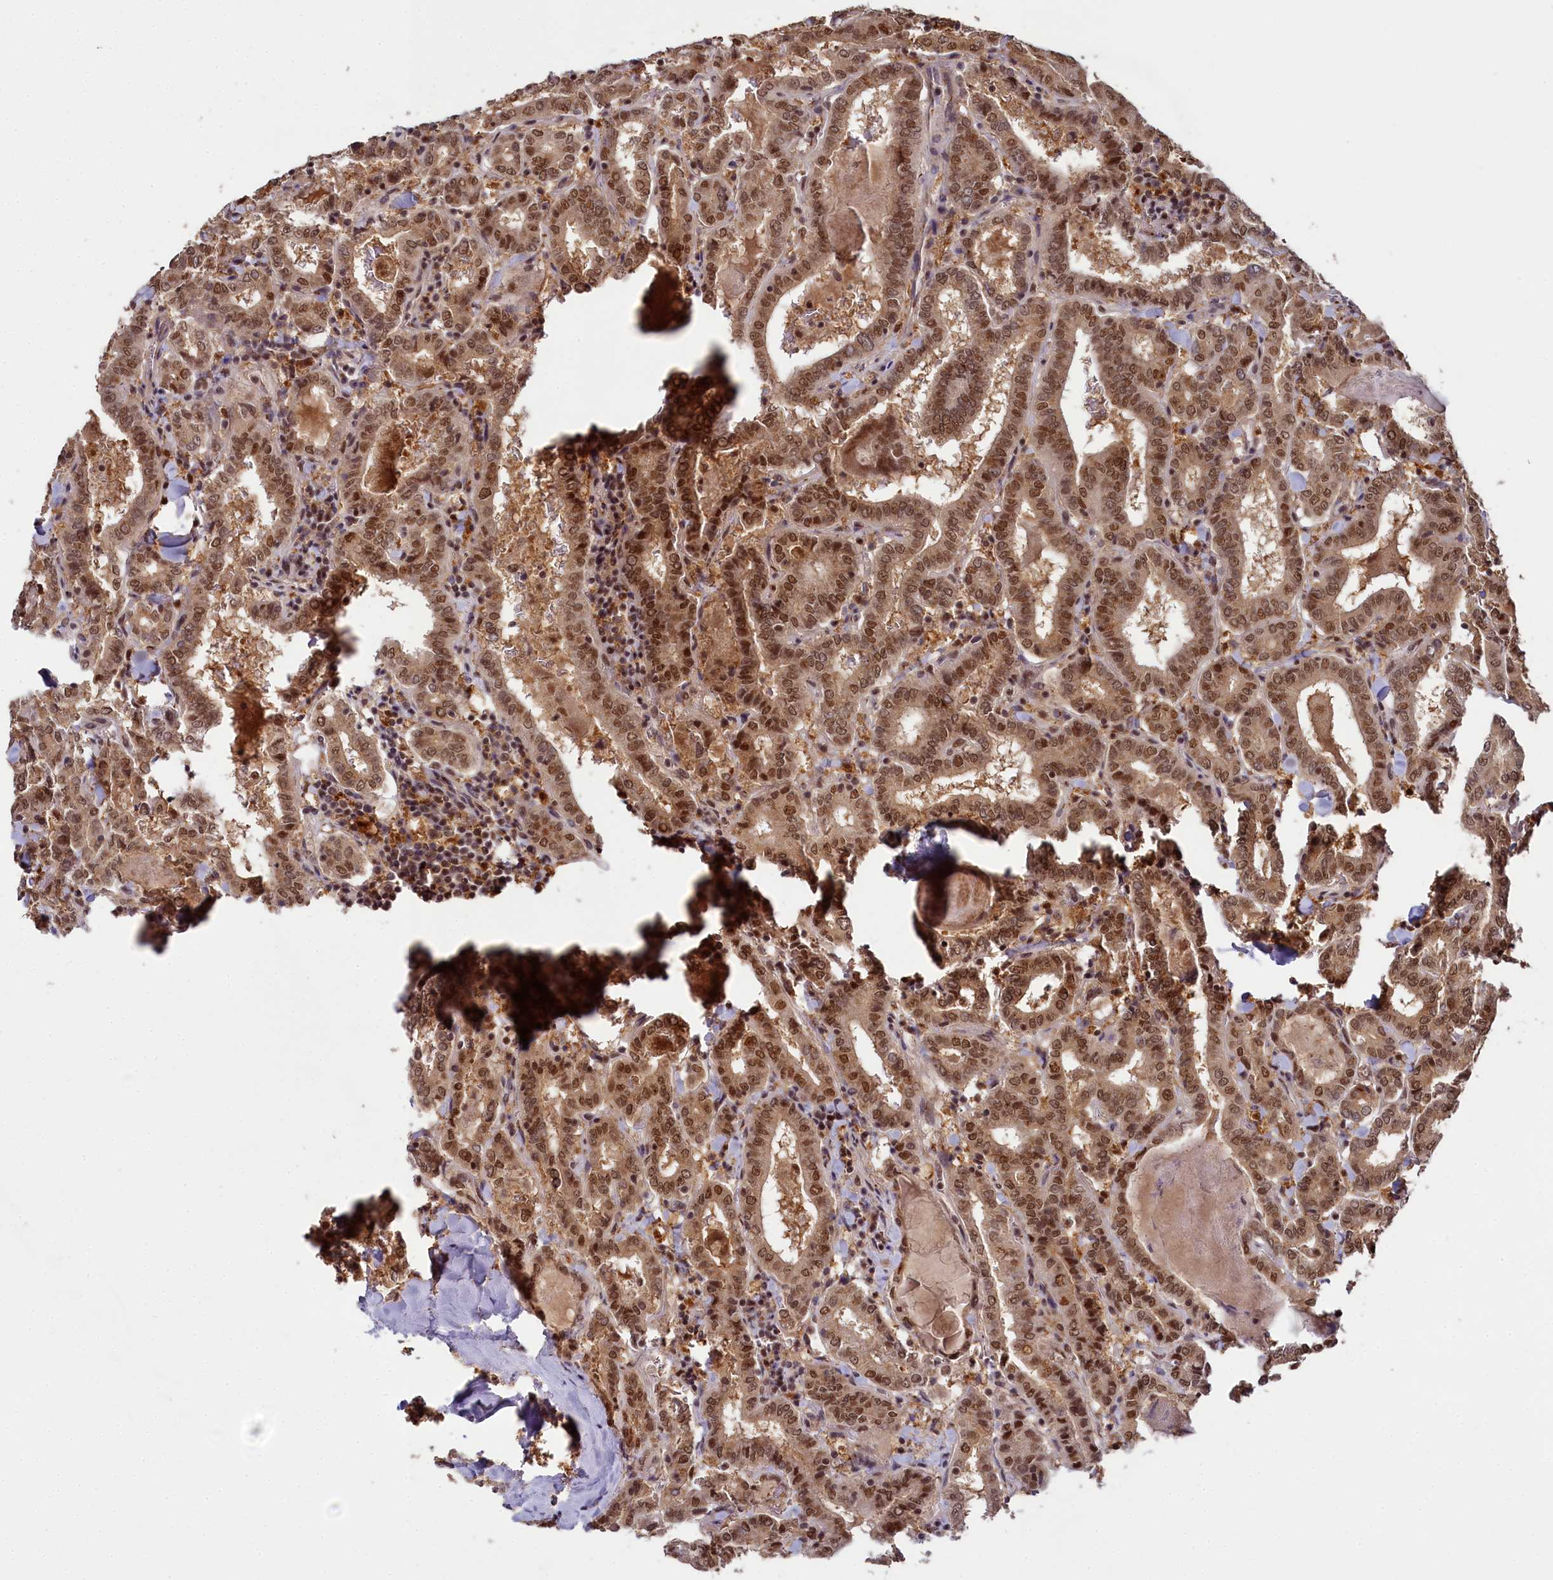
{"staining": {"intensity": "moderate", "quantity": ">75%", "location": "cytoplasmic/membranous,nuclear"}, "tissue": "thyroid cancer", "cell_type": "Tumor cells", "image_type": "cancer", "snomed": [{"axis": "morphology", "description": "Papillary adenocarcinoma, NOS"}, {"axis": "topography", "description": "Thyroid gland"}], "caption": "Thyroid papillary adenocarcinoma stained with DAB (3,3'-diaminobenzidine) IHC reveals medium levels of moderate cytoplasmic/membranous and nuclear staining in approximately >75% of tumor cells.", "gene": "PPHLN1", "patient": {"sex": "female", "age": 72}}